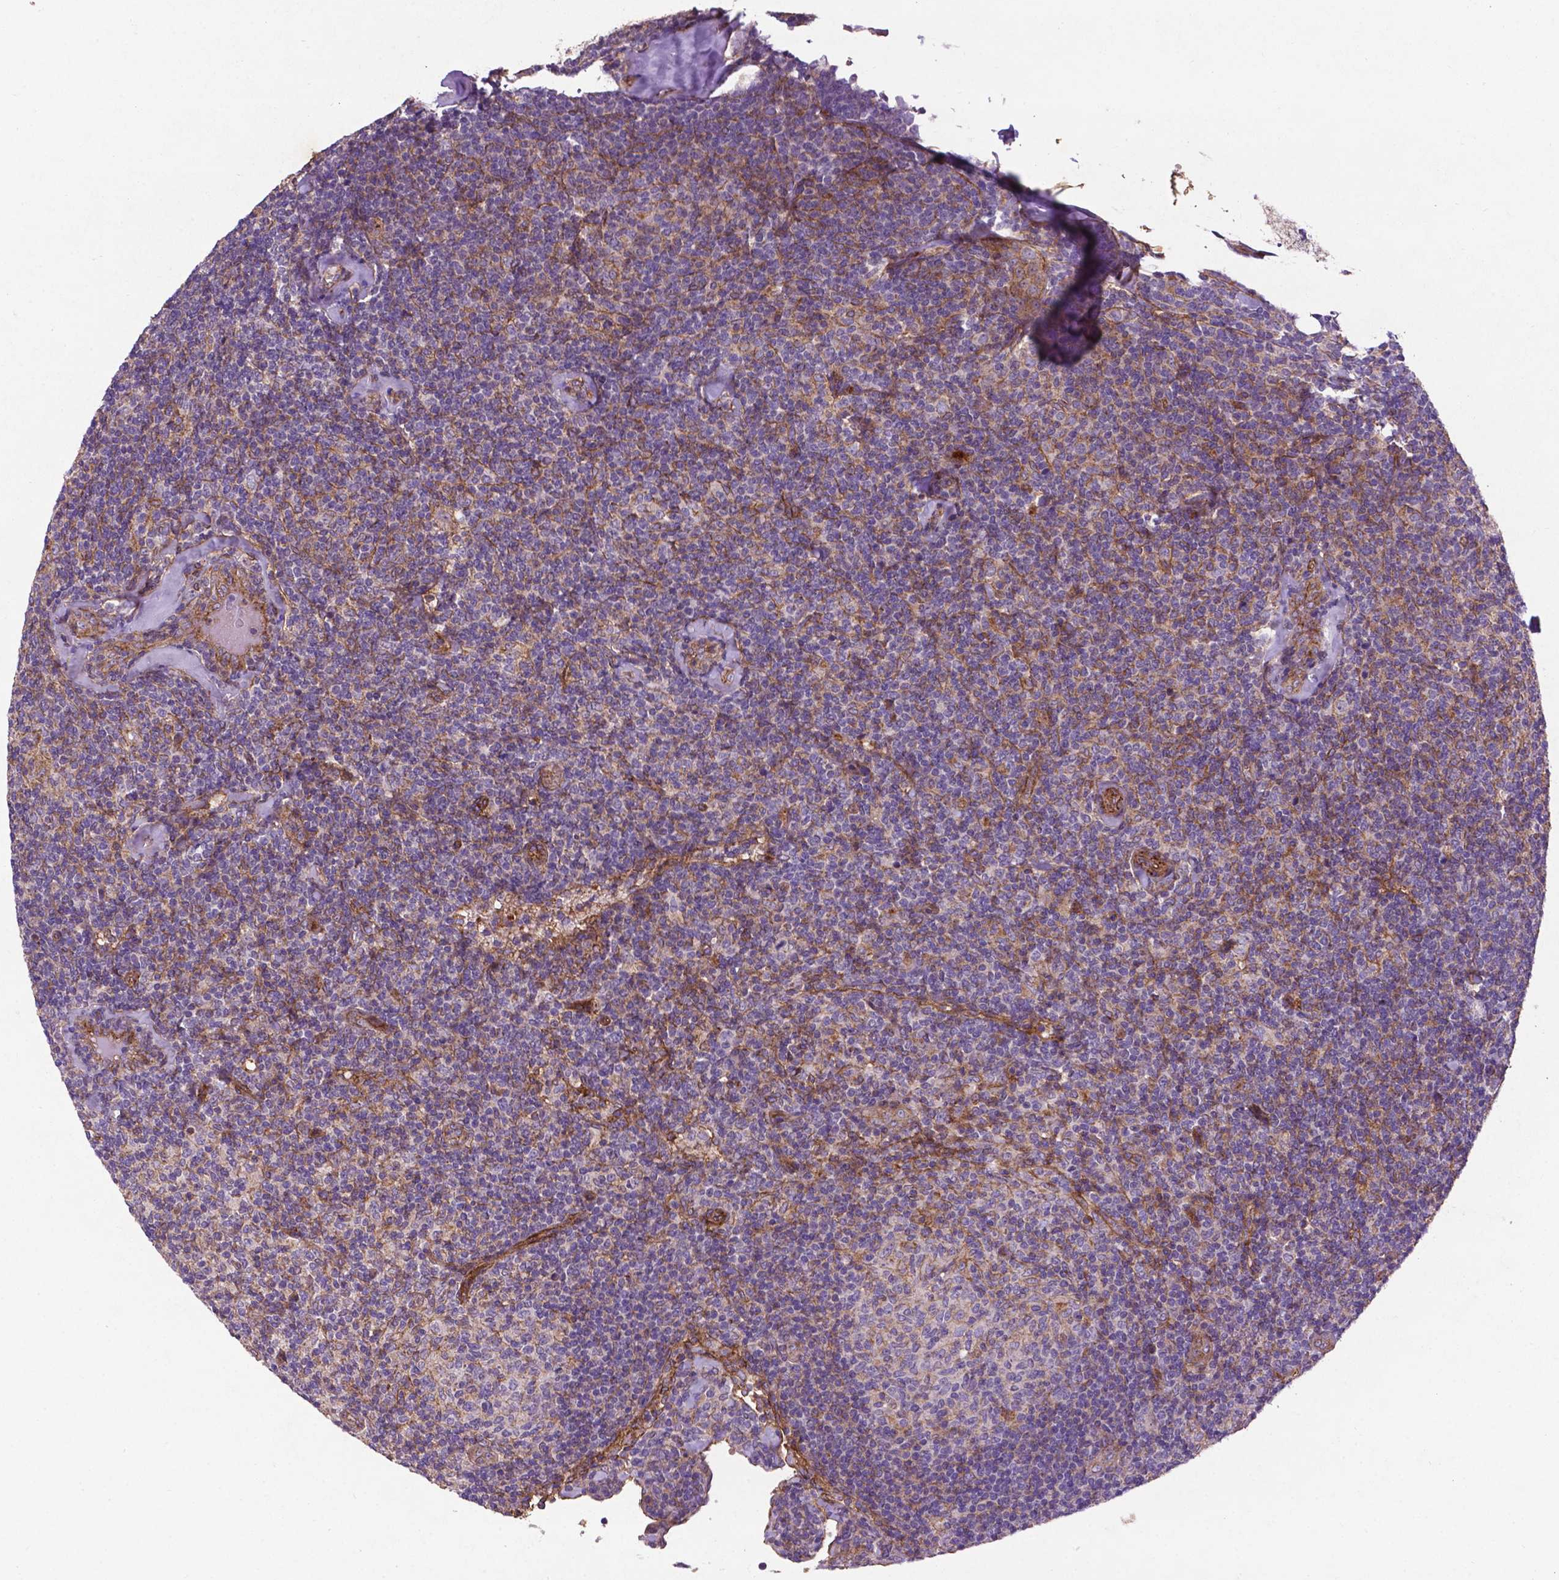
{"staining": {"intensity": "negative", "quantity": "none", "location": "none"}, "tissue": "lymphoma", "cell_type": "Tumor cells", "image_type": "cancer", "snomed": [{"axis": "morphology", "description": "Malignant lymphoma, non-Hodgkin's type, Low grade"}, {"axis": "topography", "description": "Lymph node"}], "caption": "Malignant lymphoma, non-Hodgkin's type (low-grade) was stained to show a protein in brown. There is no significant positivity in tumor cells. (DAB (3,3'-diaminobenzidine) IHC, high magnification).", "gene": "RRAS", "patient": {"sex": "female", "age": 56}}